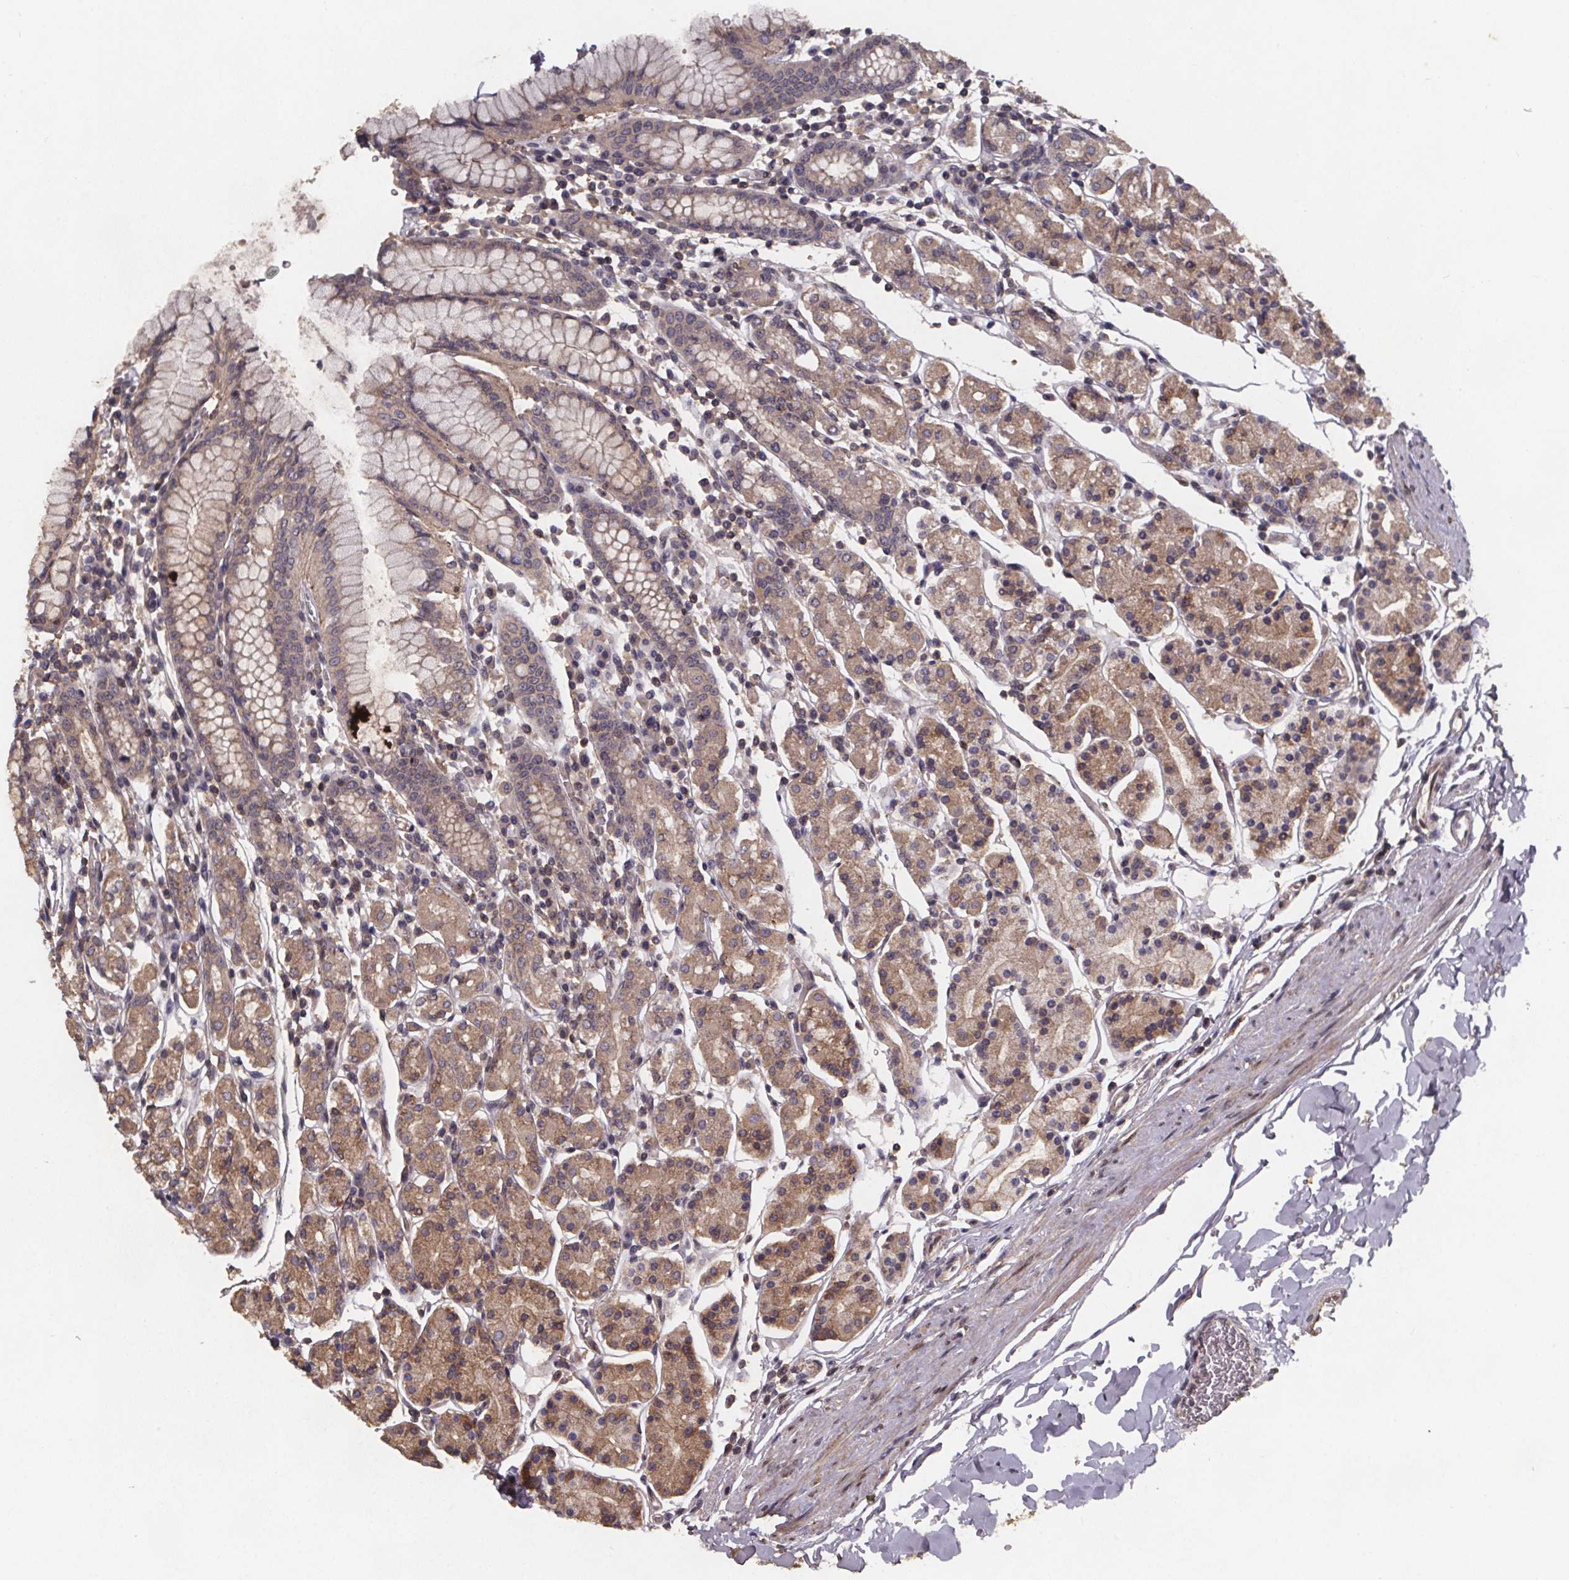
{"staining": {"intensity": "moderate", "quantity": "25%-75%", "location": "cytoplasmic/membranous"}, "tissue": "stomach", "cell_type": "Glandular cells", "image_type": "normal", "snomed": [{"axis": "morphology", "description": "Normal tissue, NOS"}, {"axis": "topography", "description": "Stomach, upper"}, {"axis": "topography", "description": "Stomach"}], "caption": "Benign stomach exhibits moderate cytoplasmic/membranous staining in about 25%-75% of glandular cells (Stains: DAB in brown, nuclei in blue, Microscopy: brightfield microscopy at high magnification)..", "gene": "PIERCE2", "patient": {"sex": "male", "age": 62}}